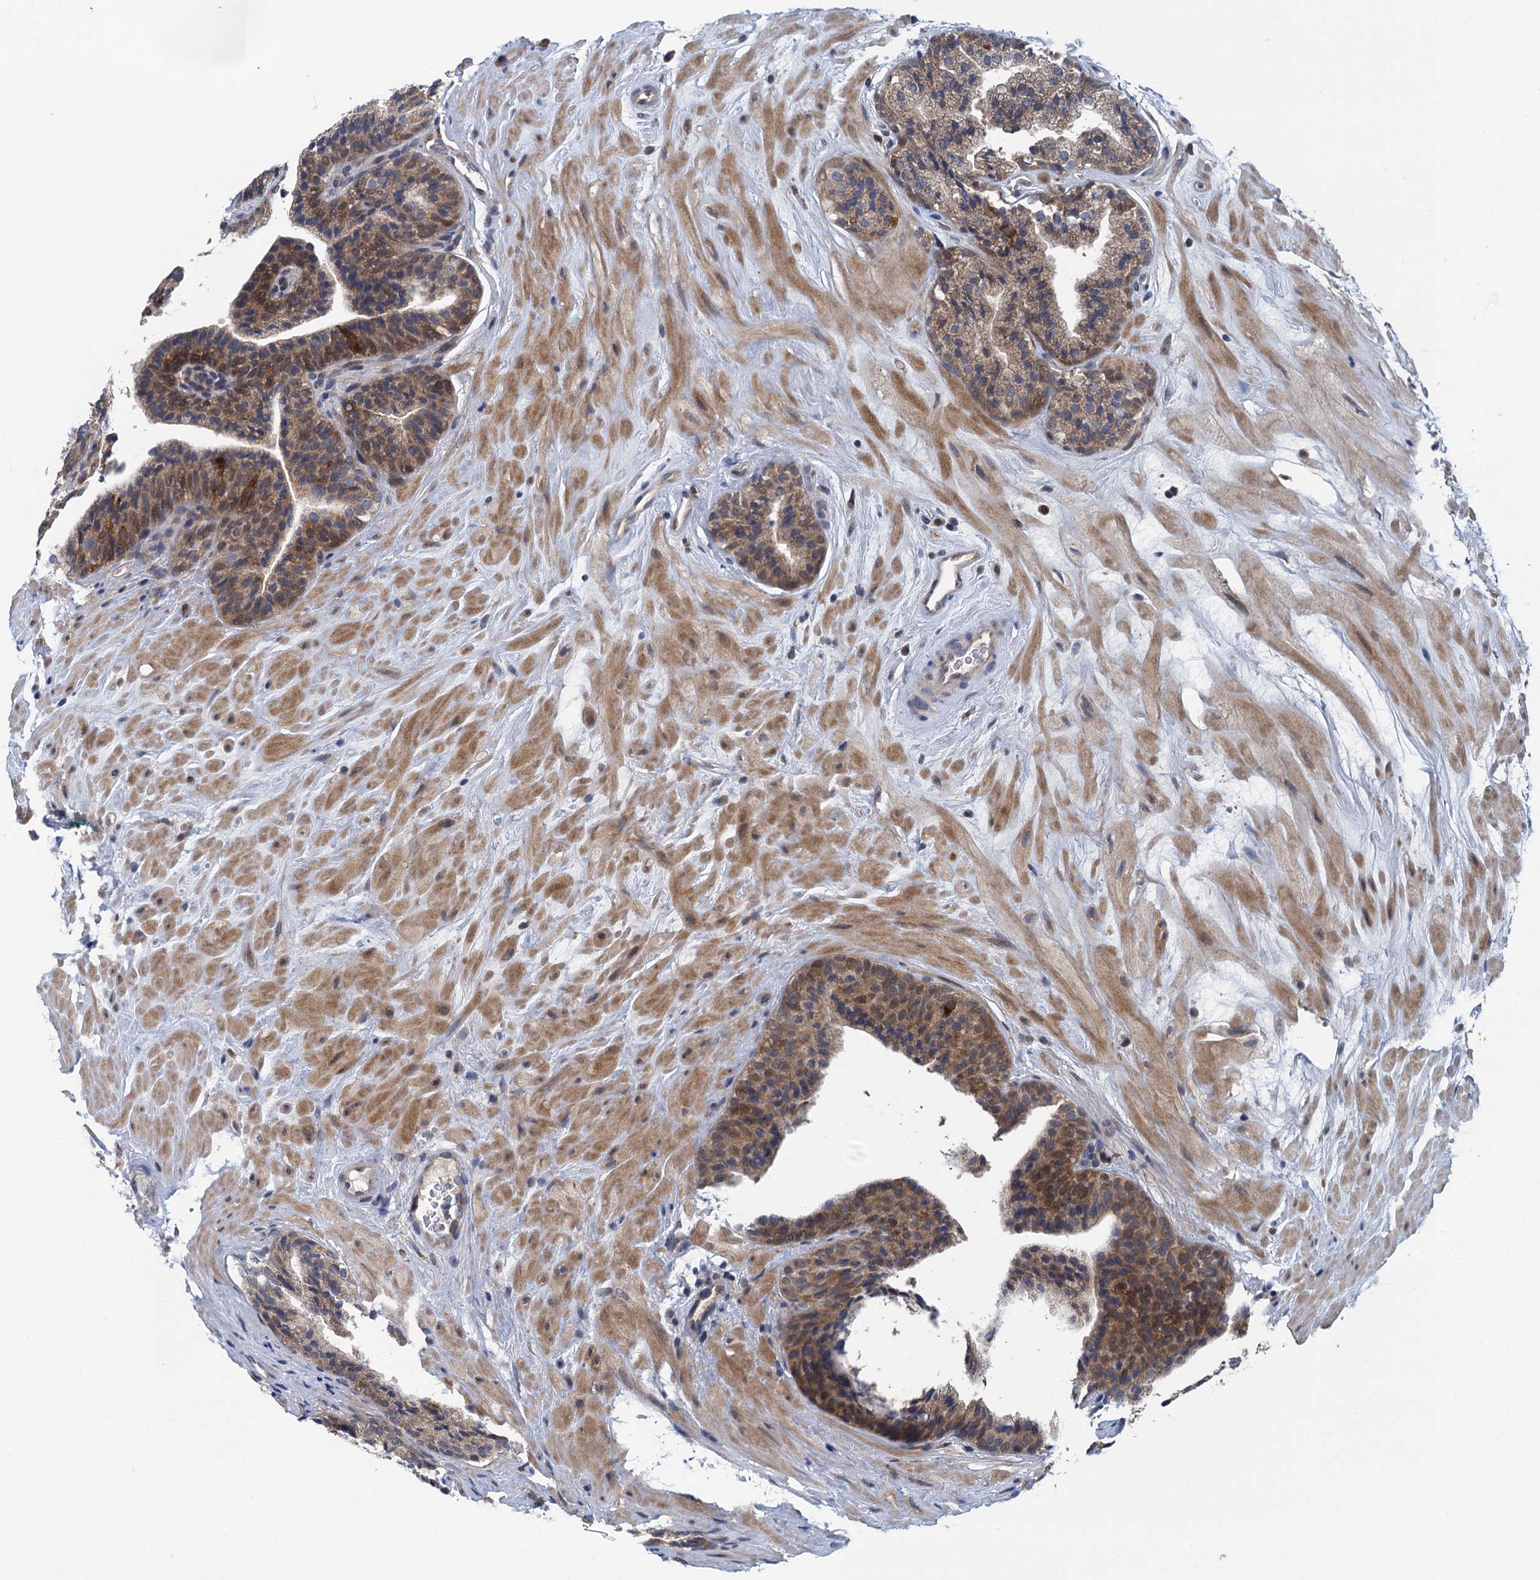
{"staining": {"intensity": "moderate", "quantity": ">75%", "location": "cytoplasmic/membranous"}, "tissue": "prostate cancer", "cell_type": "Tumor cells", "image_type": "cancer", "snomed": [{"axis": "morphology", "description": "Adenocarcinoma, High grade"}, {"axis": "topography", "description": "Prostate"}], "caption": "This is a histology image of immunohistochemistry (IHC) staining of prostate cancer (high-grade adenocarcinoma), which shows moderate staining in the cytoplasmic/membranous of tumor cells.", "gene": "CNTN5", "patient": {"sex": "male", "age": 56}}